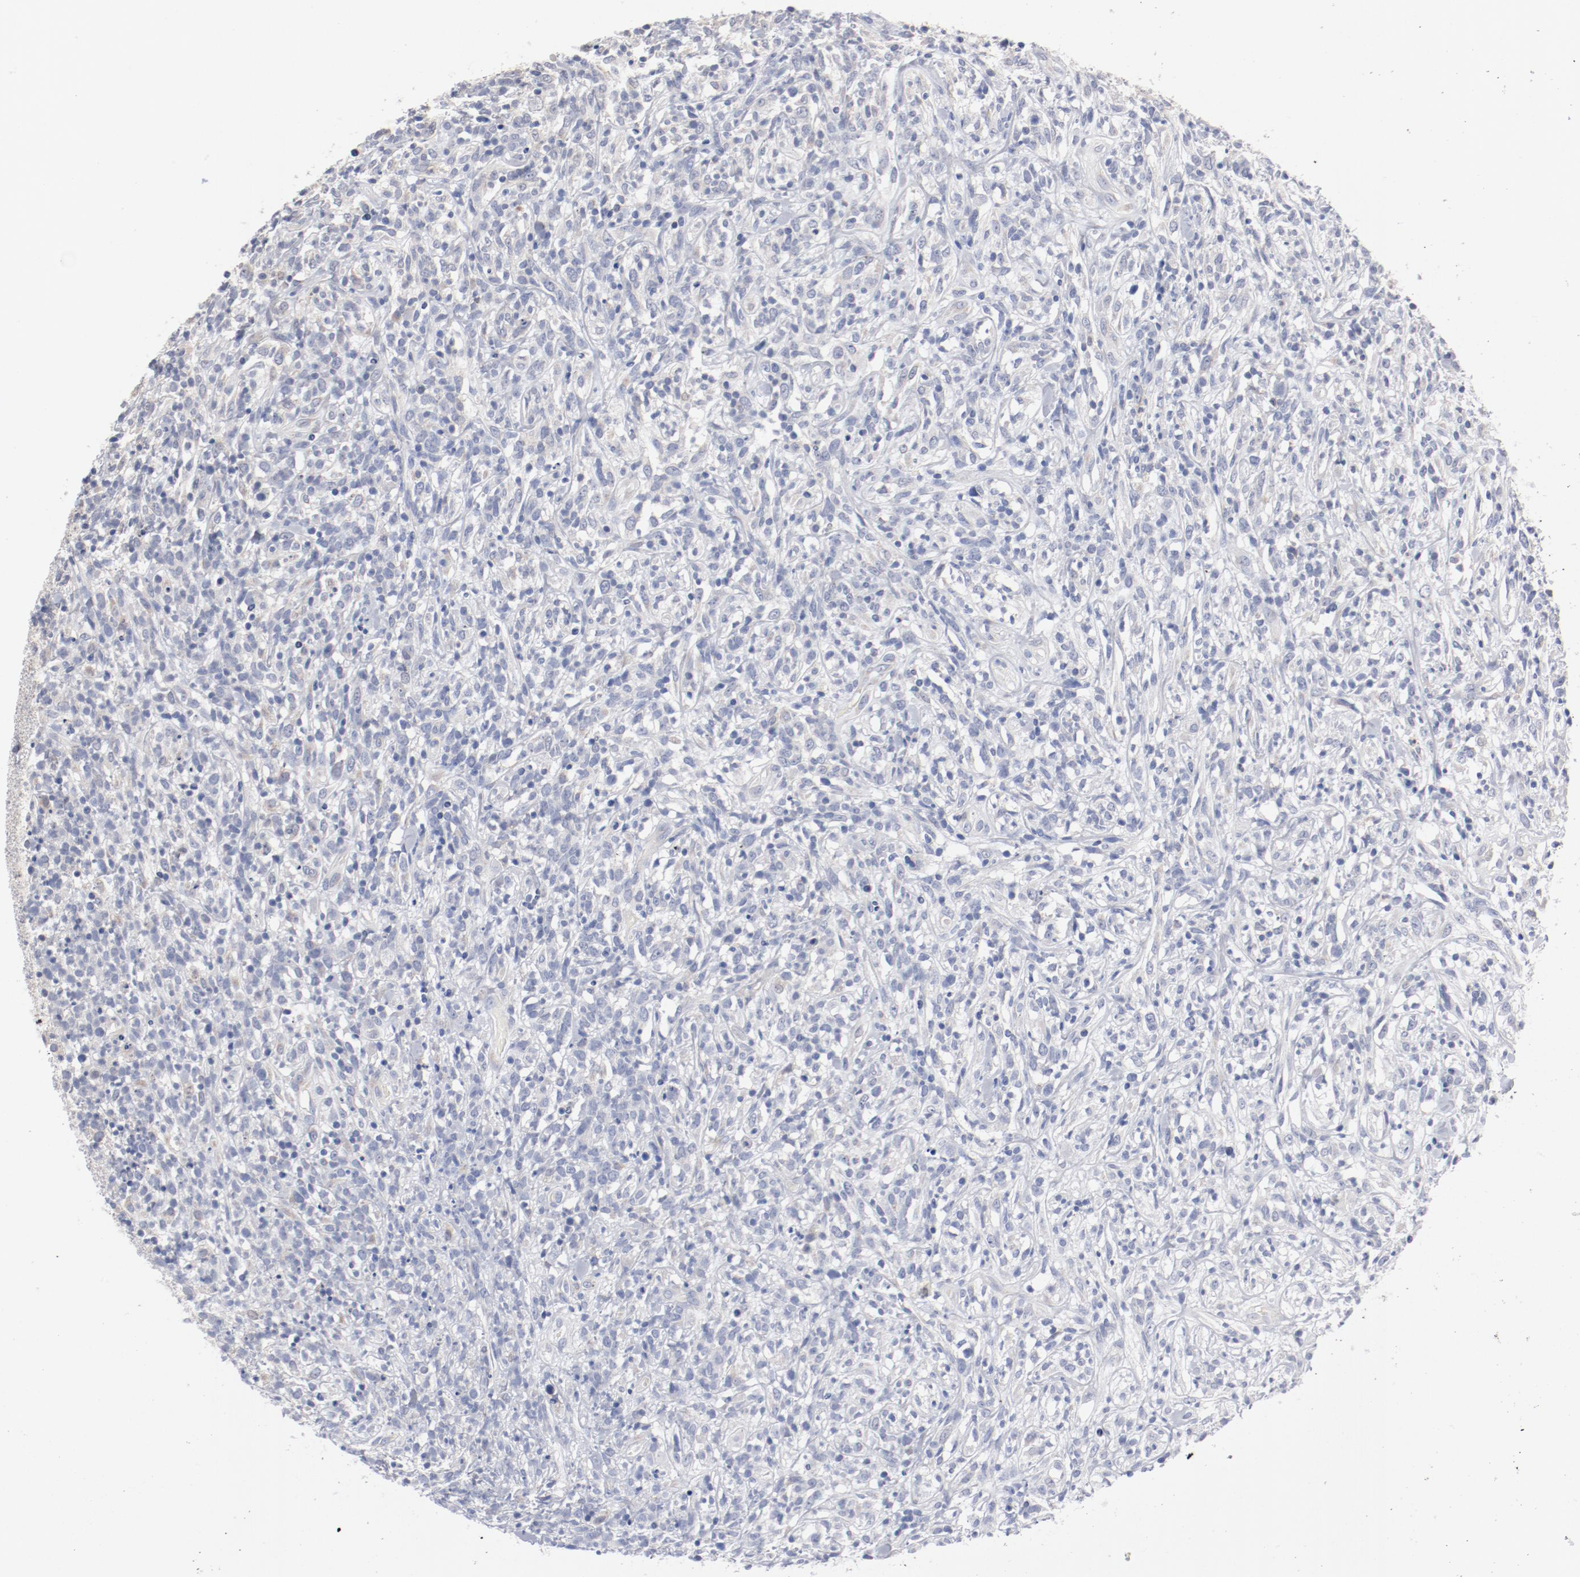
{"staining": {"intensity": "negative", "quantity": "none", "location": "none"}, "tissue": "lymphoma", "cell_type": "Tumor cells", "image_type": "cancer", "snomed": [{"axis": "morphology", "description": "Malignant lymphoma, non-Hodgkin's type, High grade"}, {"axis": "topography", "description": "Lymph node"}], "caption": "Immunohistochemistry micrograph of neoplastic tissue: human high-grade malignant lymphoma, non-Hodgkin's type stained with DAB reveals no significant protein expression in tumor cells. The staining was performed using DAB (3,3'-diaminobenzidine) to visualize the protein expression in brown, while the nuclei were stained in blue with hematoxylin (Magnification: 20x).", "gene": "AK7", "patient": {"sex": "female", "age": 73}}